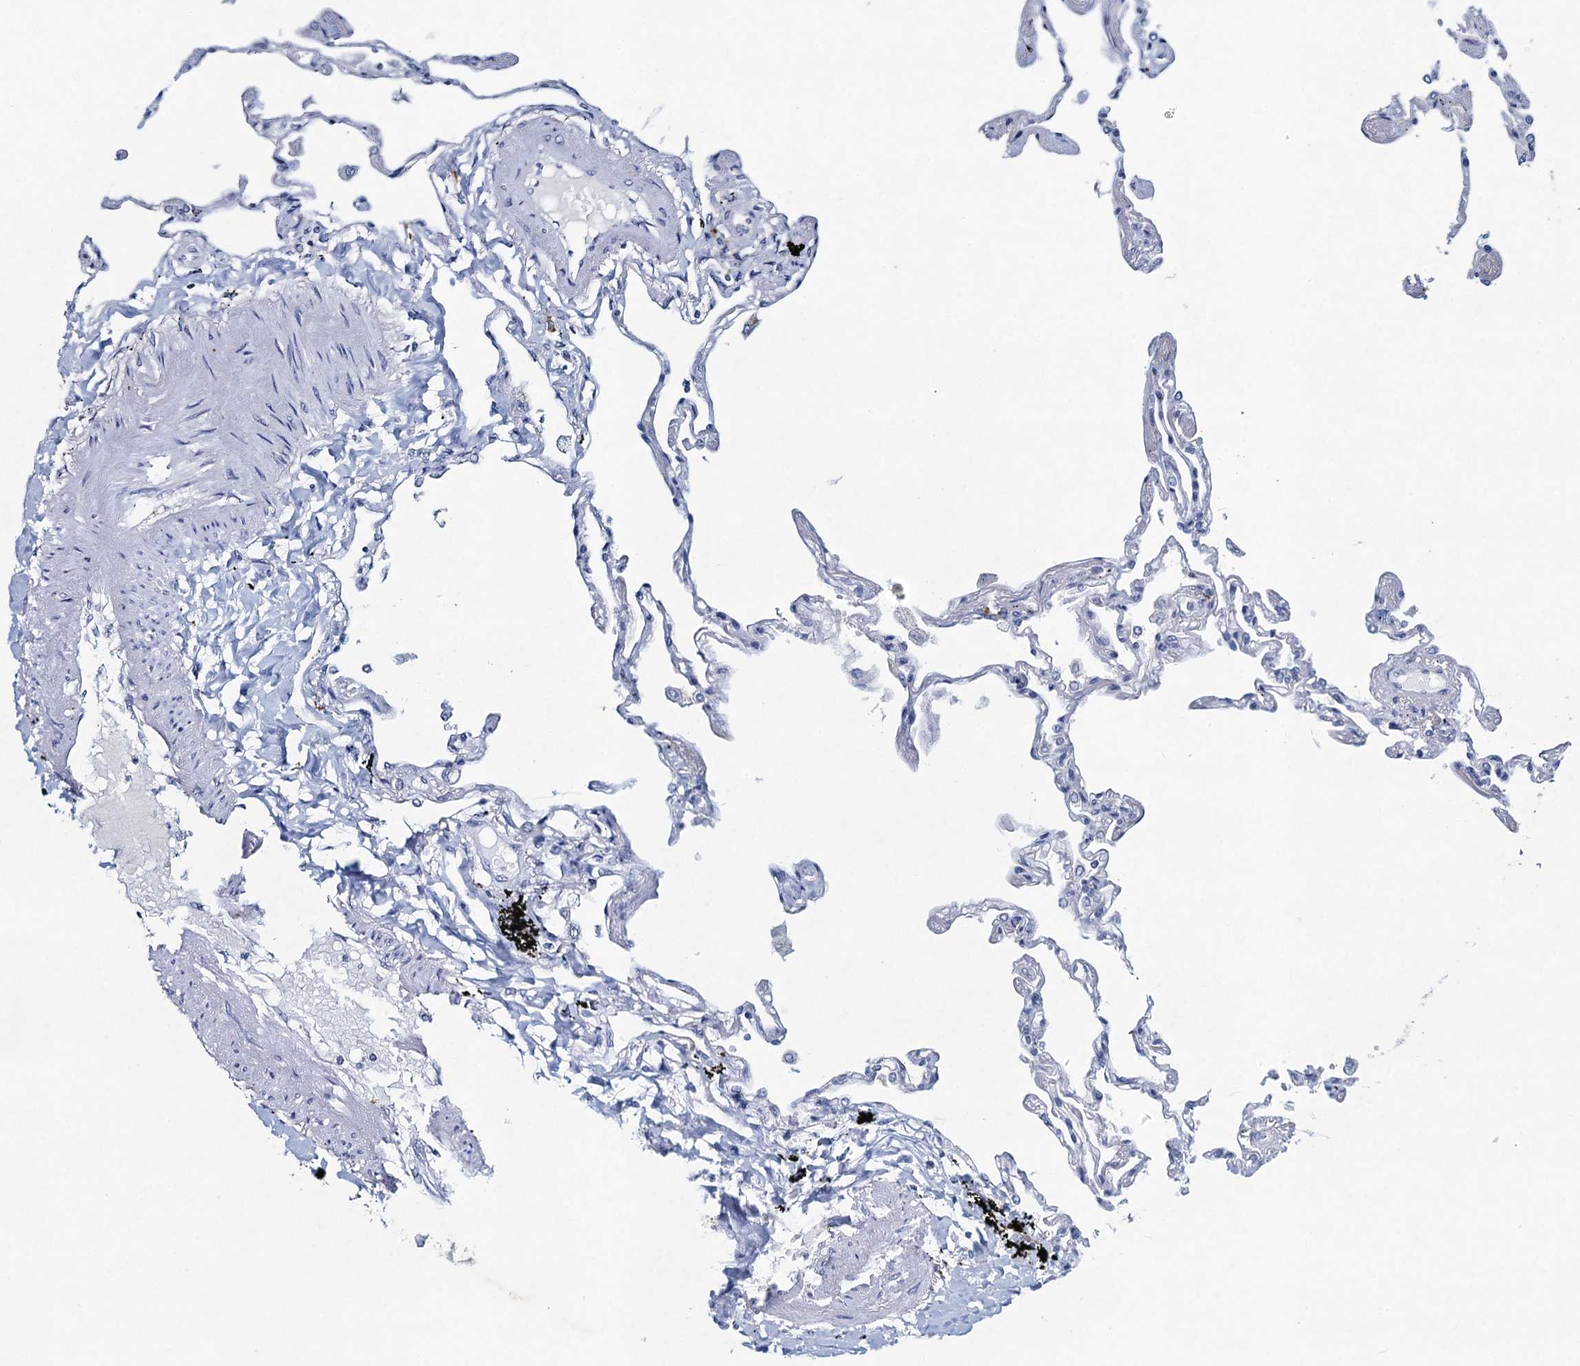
{"staining": {"intensity": "negative", "quantity": "none", "location": "none"}, "tissue": "lung", "cell_type": "Alveolar cells", "image_type": "normal", "snomed": [{"axis": "morphology", "description": "Normal tissue, NOS"}, {"axis": "topography", "description": "Lung"}], "caption": "This is an immunohistochemistry (IHC) histopathology image of benign human lung. There is no expression in alveolar cells.", "gene": "ENSG00000230707", "patient": {"sex": "female", "age": 67}}